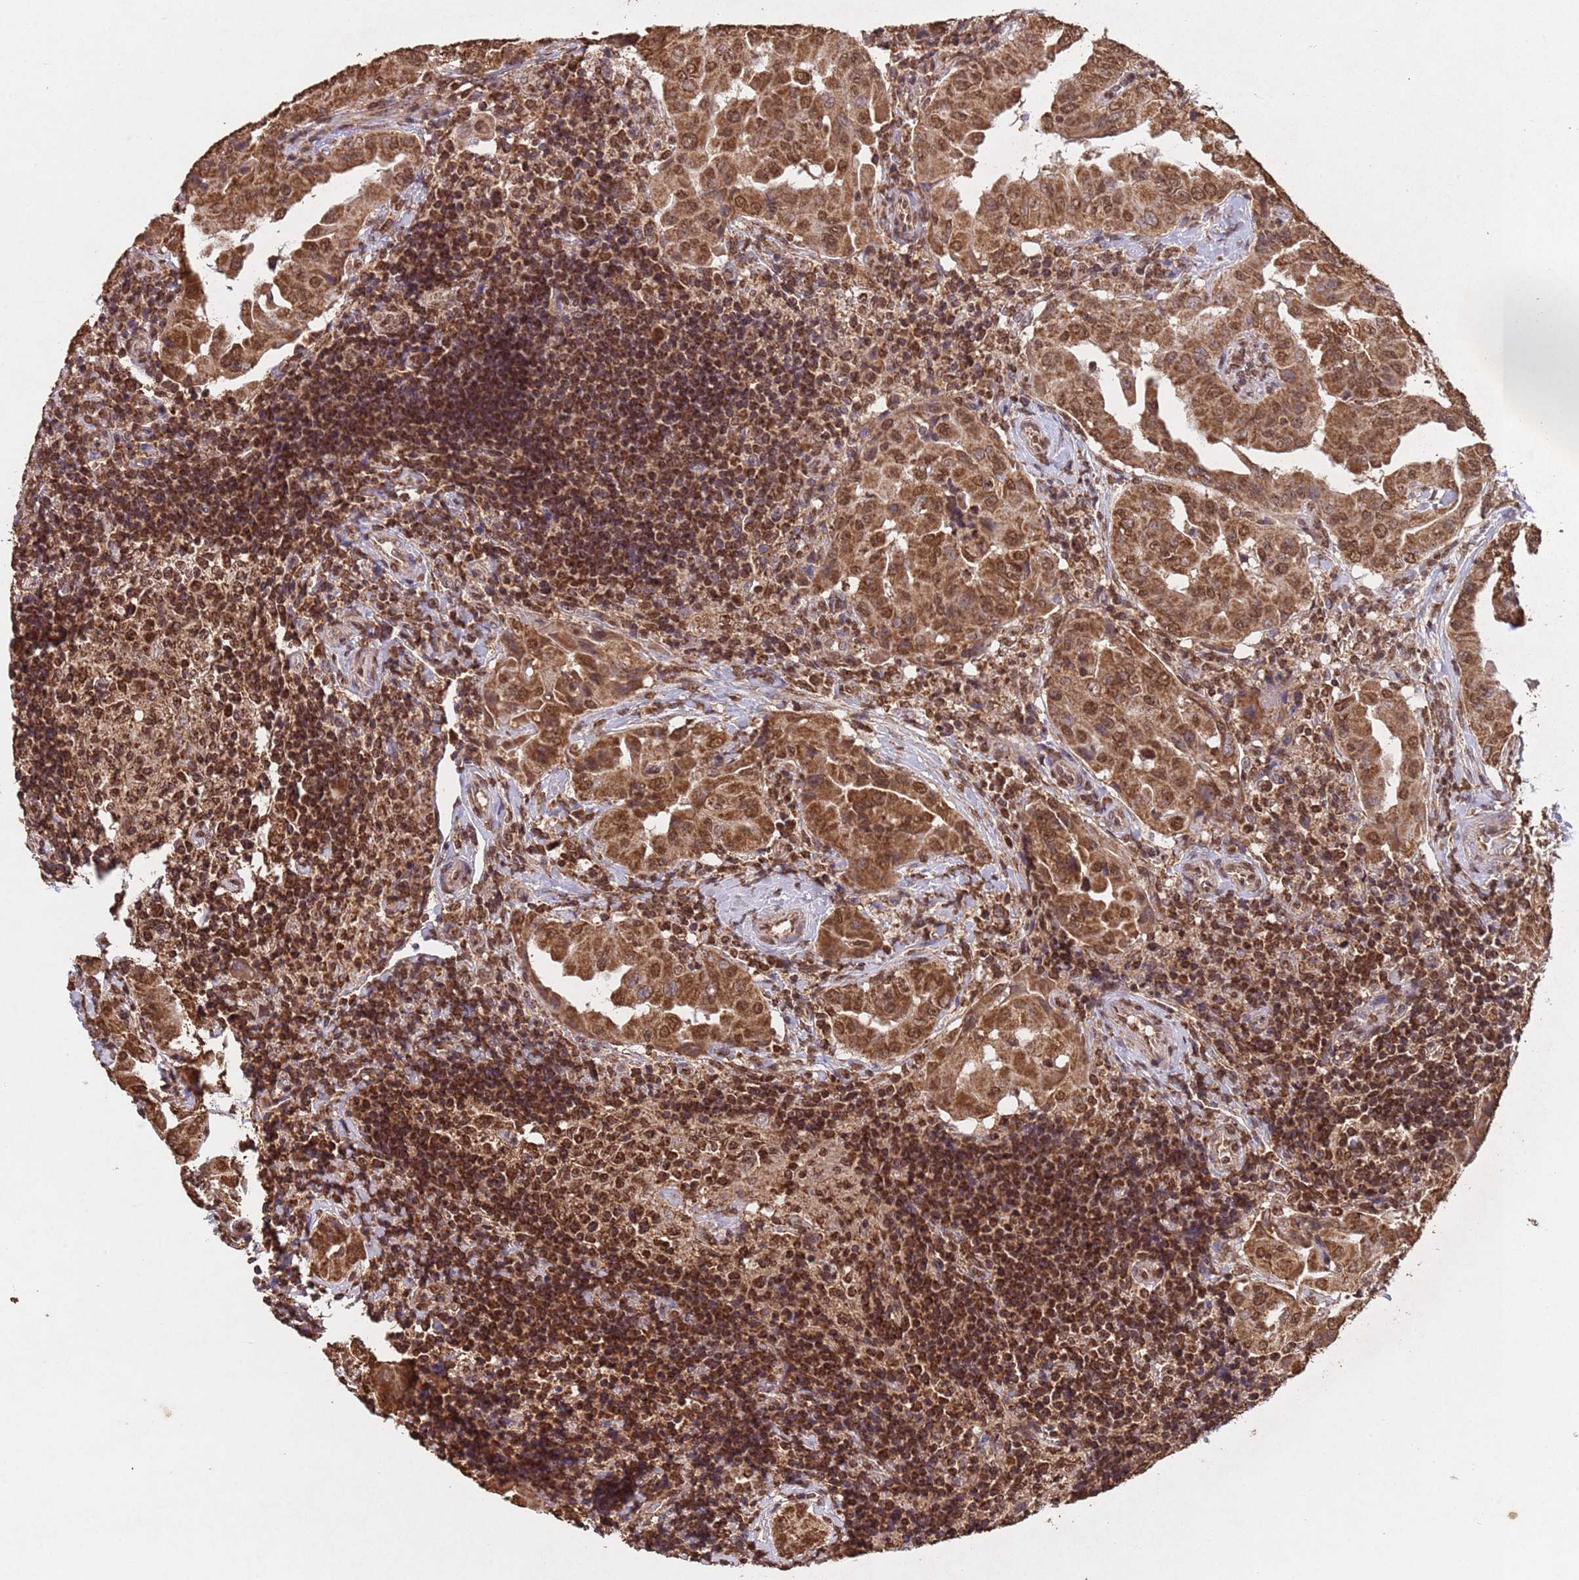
{"staining": {"intensity": "moderate", "quantity": ">75%", "location": "cytoplasmic/membranous,nuclear"}, "tissue": "thyroid cancer", "cell_type": "Tumor cells", "image_type": "cancer", "snomed": [{"axis": "morphology", "description": "Papillary adenocarcinoma, NOS"}, {"axis": "topography", "description": "Thyroid gland"}], "caption": "Protein staining reveals moderate cytoplasmic/membranous and nuclear expression in approximately >75% of tumor cells in thyroid cancer.", "gene": "HDAC10", "patient": {"sex": "male", "age": 33}}